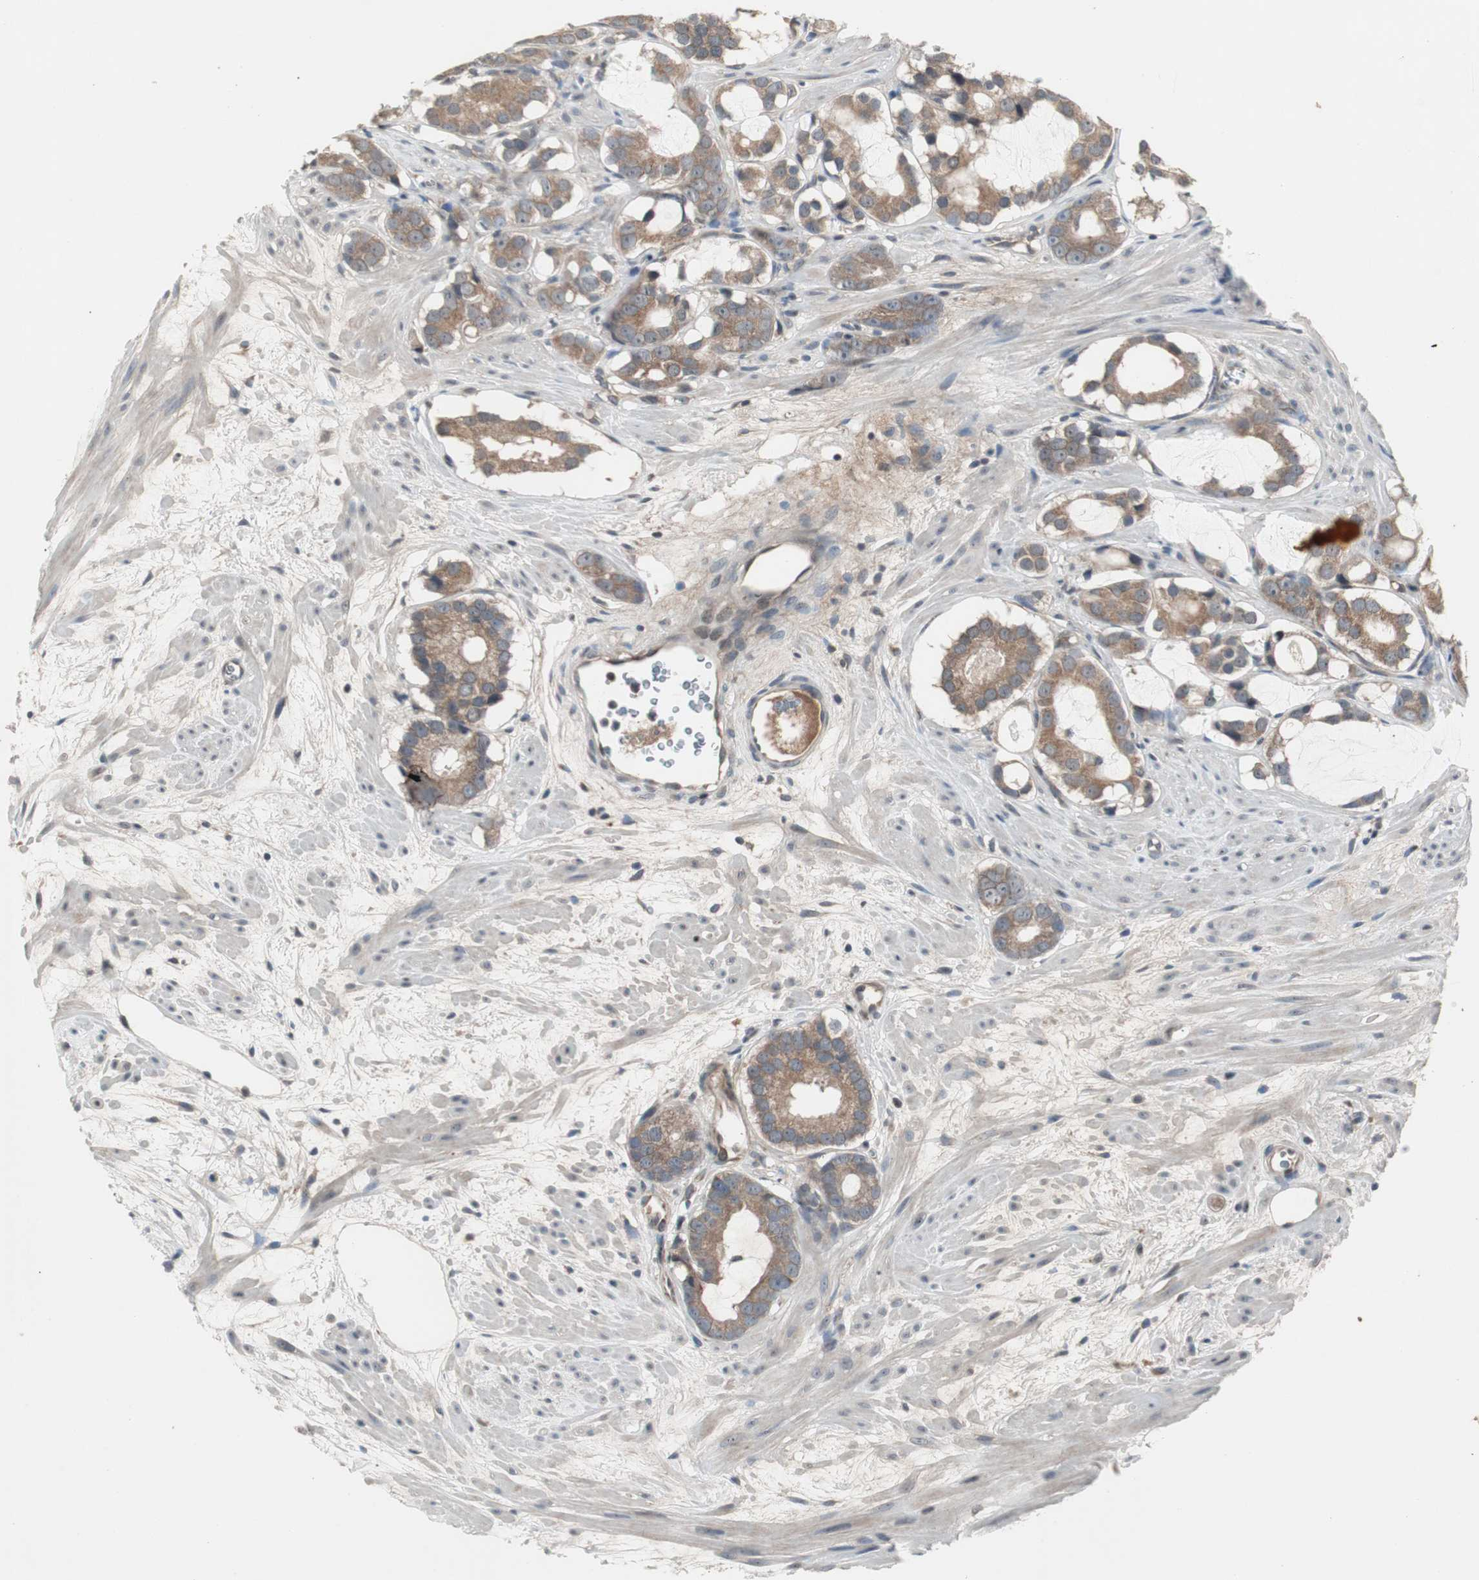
{"staining": {"intensity": "moderate", "quantity": ">75%", "location": "cytoplasmic/membranous"}, "tissue": "prostate cancer", "cell_type": "Tumor cells", "image_type": "cancer", "snomed": [{"axis": "morphology", "description": "Adenocarcinoma, Low grade"}, {"axis": "topography", "description": "Prostate"}], "caption": "This histopathology image reveals IHC staining of human low-grade adenocarcinoma (prostate), with medium moderate cytoplasmic/membranous positivity in about >75% of tumor cells.", "gene": "ZMPSTE24", "patient": {"sex": "male", "age": 57}}